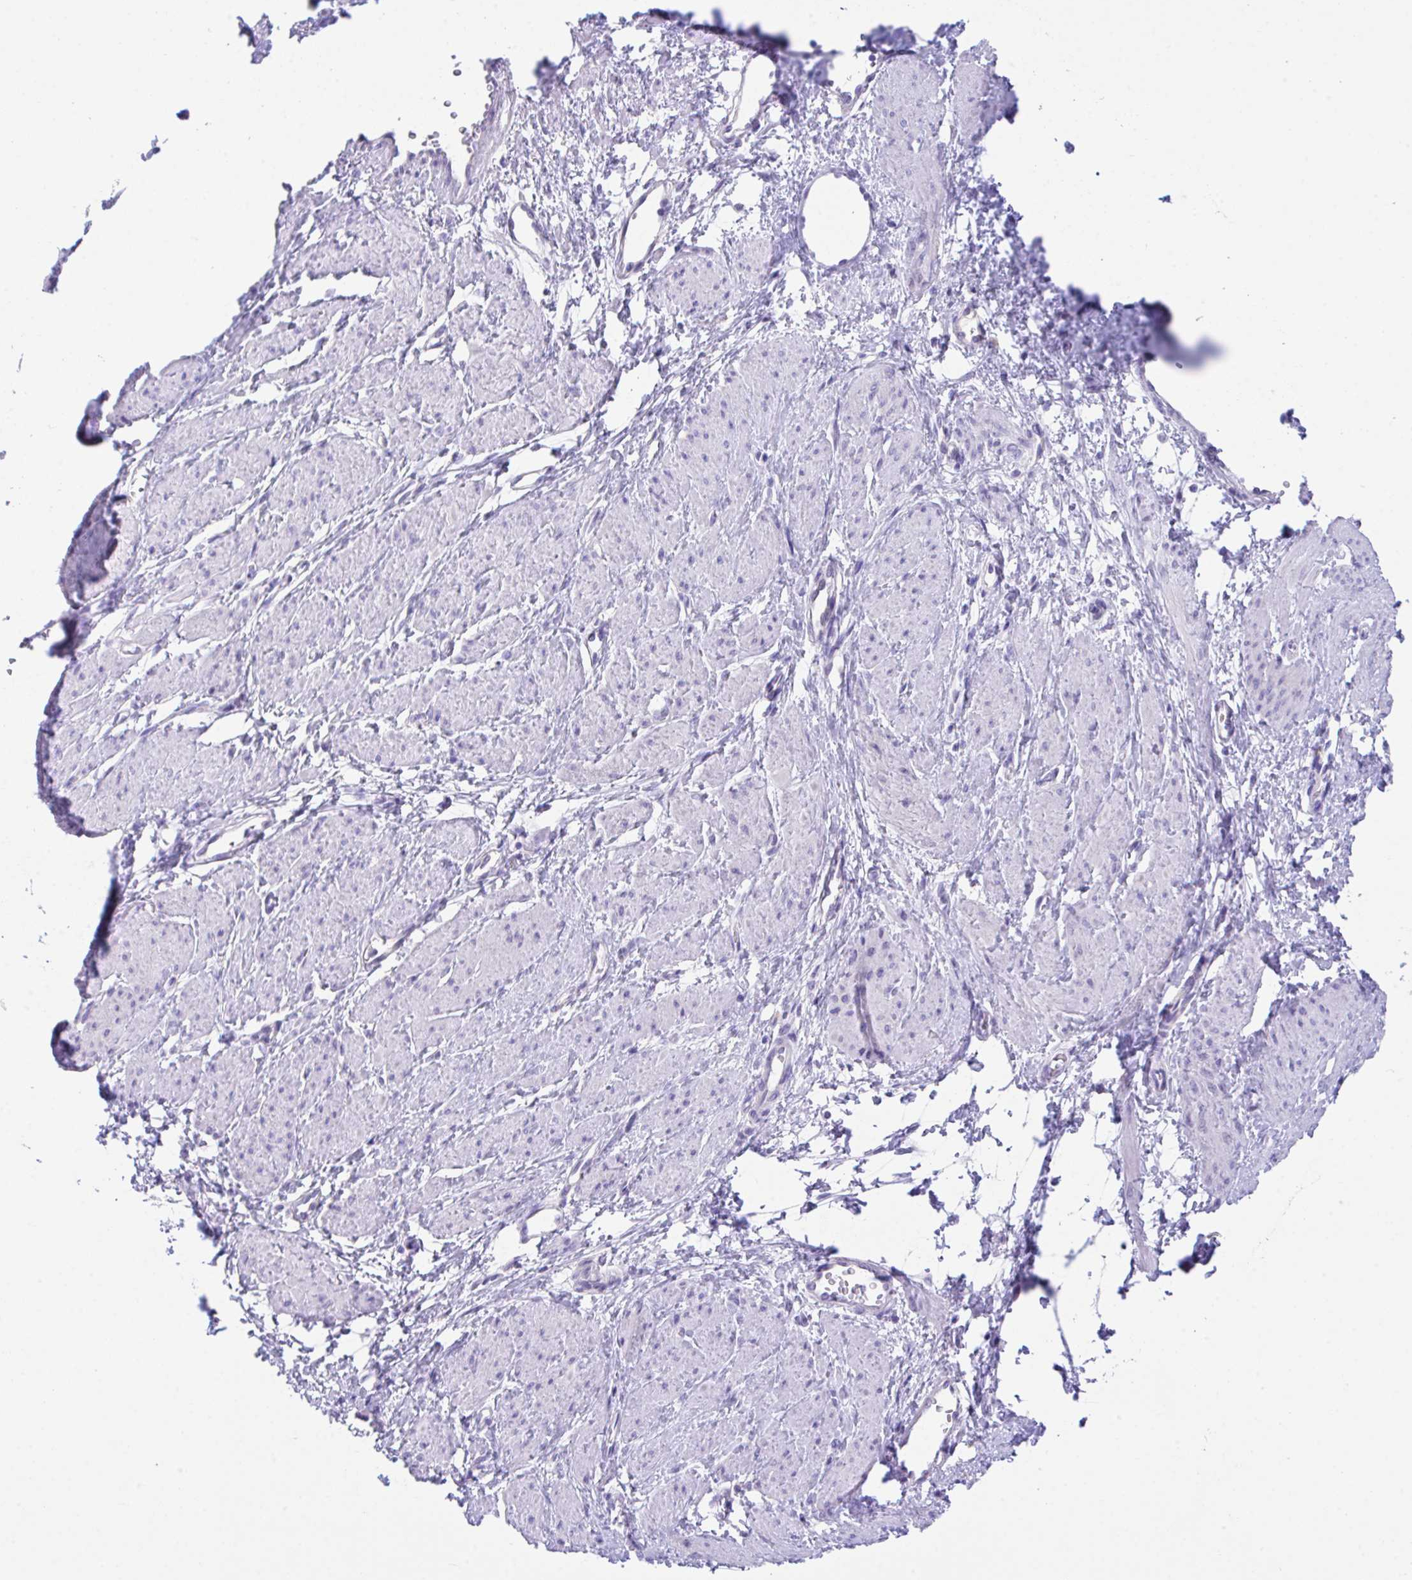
{"staining": {"intensity": "negative", "quantity": "none", "location": "none"}, "tissue": "smooth muscle", "cell_type": "Smooth muscle cells", "image_type": "normal", "snomed": [{"axis": "morphology", "description": "Normal tissue, NOS"}, {"axis": "topography", "description": "Smooth muscle"}, {"axis": "topography", "description": "Uterus"}], "caption": "Immunohistochemical staining of benign smooth muscle exhibits no significant staining in smooth muscle cells. (DAB (3,3'-diaminobenzidine) immunohistochemistry with hematoxylin counter stain).", "gene": "HOXB4", "patient": {"sex": "female", "age": 39}}